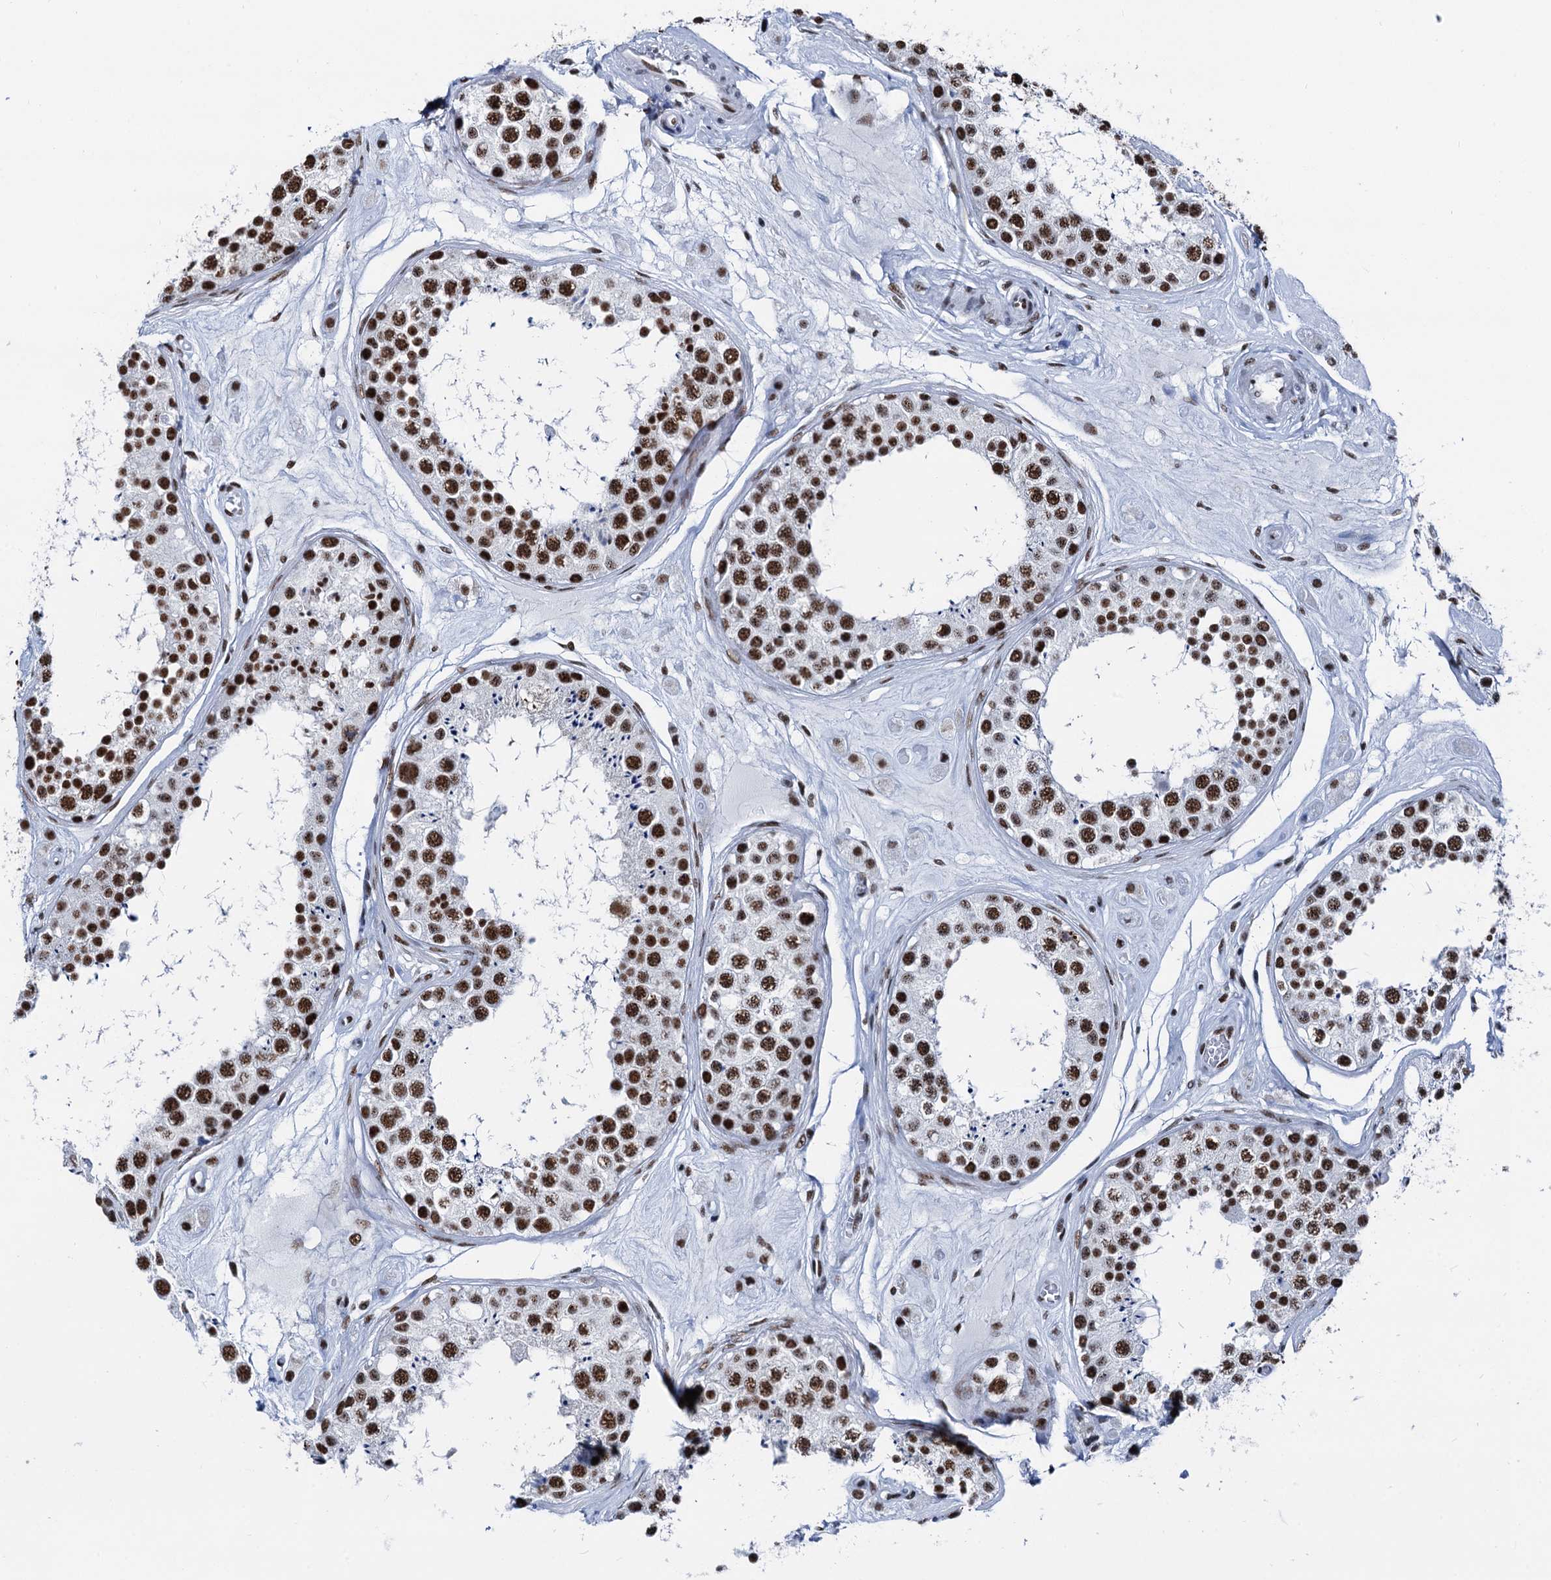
{"staining": {"intensity": "strong", "quantity": ">75%", "location": "nuclear"}, "tissue": "testis", "cell_type": "Cells in seminiferous ducts", "image_type": "normal", "snomed": [{"axis": "morphology", "description": "Normal tissue, NOS"}, {"axis": "topography", "description": "Testis"}], "caption": "High-magnification brightfield microscopy of normal testis stained with DAB (3,3'-diaminobenzidine) (brown) and counterstained with hematoxylin (blue). cells in seminiferous ducts exhibit strong nuclear staining is present in approximately>75% of cells. The protein of interest is stained brown, and the nuclei are stained in blue (DAB (3,3'-diaminobenzidine) IHC with brightfield microscopy, high magnification).", "gene": "DDX23", "patient": {"sex": "male", "age": 25}}